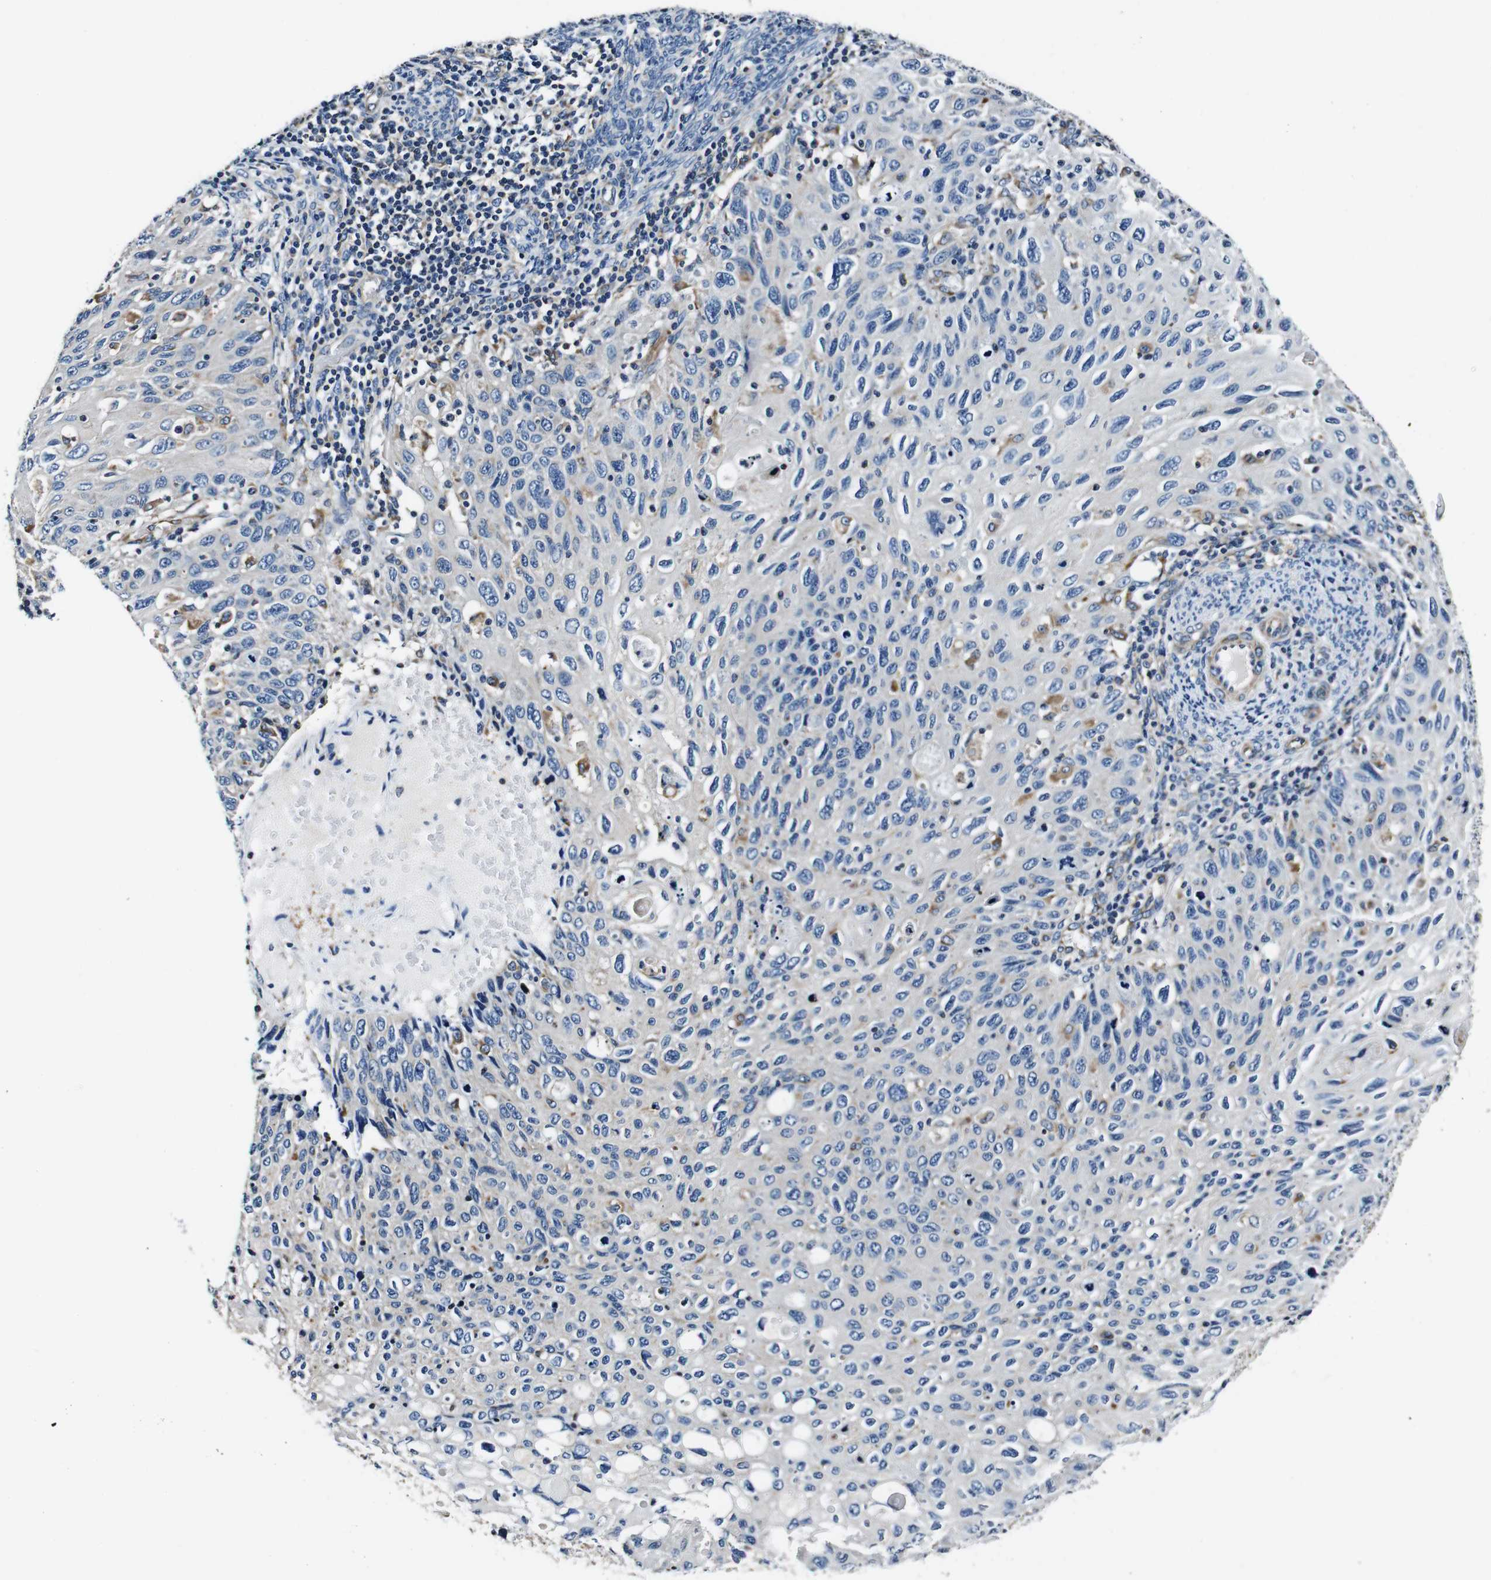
{"staining": {"intensity": "weak", "quantity": "<25%", "location": "cytoplasmic/membranous"}, "tissue": "cervical cancer", "cell_type": "Tumor cells", "image_type": "cancer", "snomed": [{"axis": "morphology", "description": "Squamous cell carcinoma, NOS"}, {"axis": "topography", "description": "Cervix"}], "caption": "Cervical cancer (squamous cell carcinoma) was stained to show a protein in brown. There is no significant expression in tumor cells.", "gene": "HK1", "patient": {"sex": "female", "age": 70}}